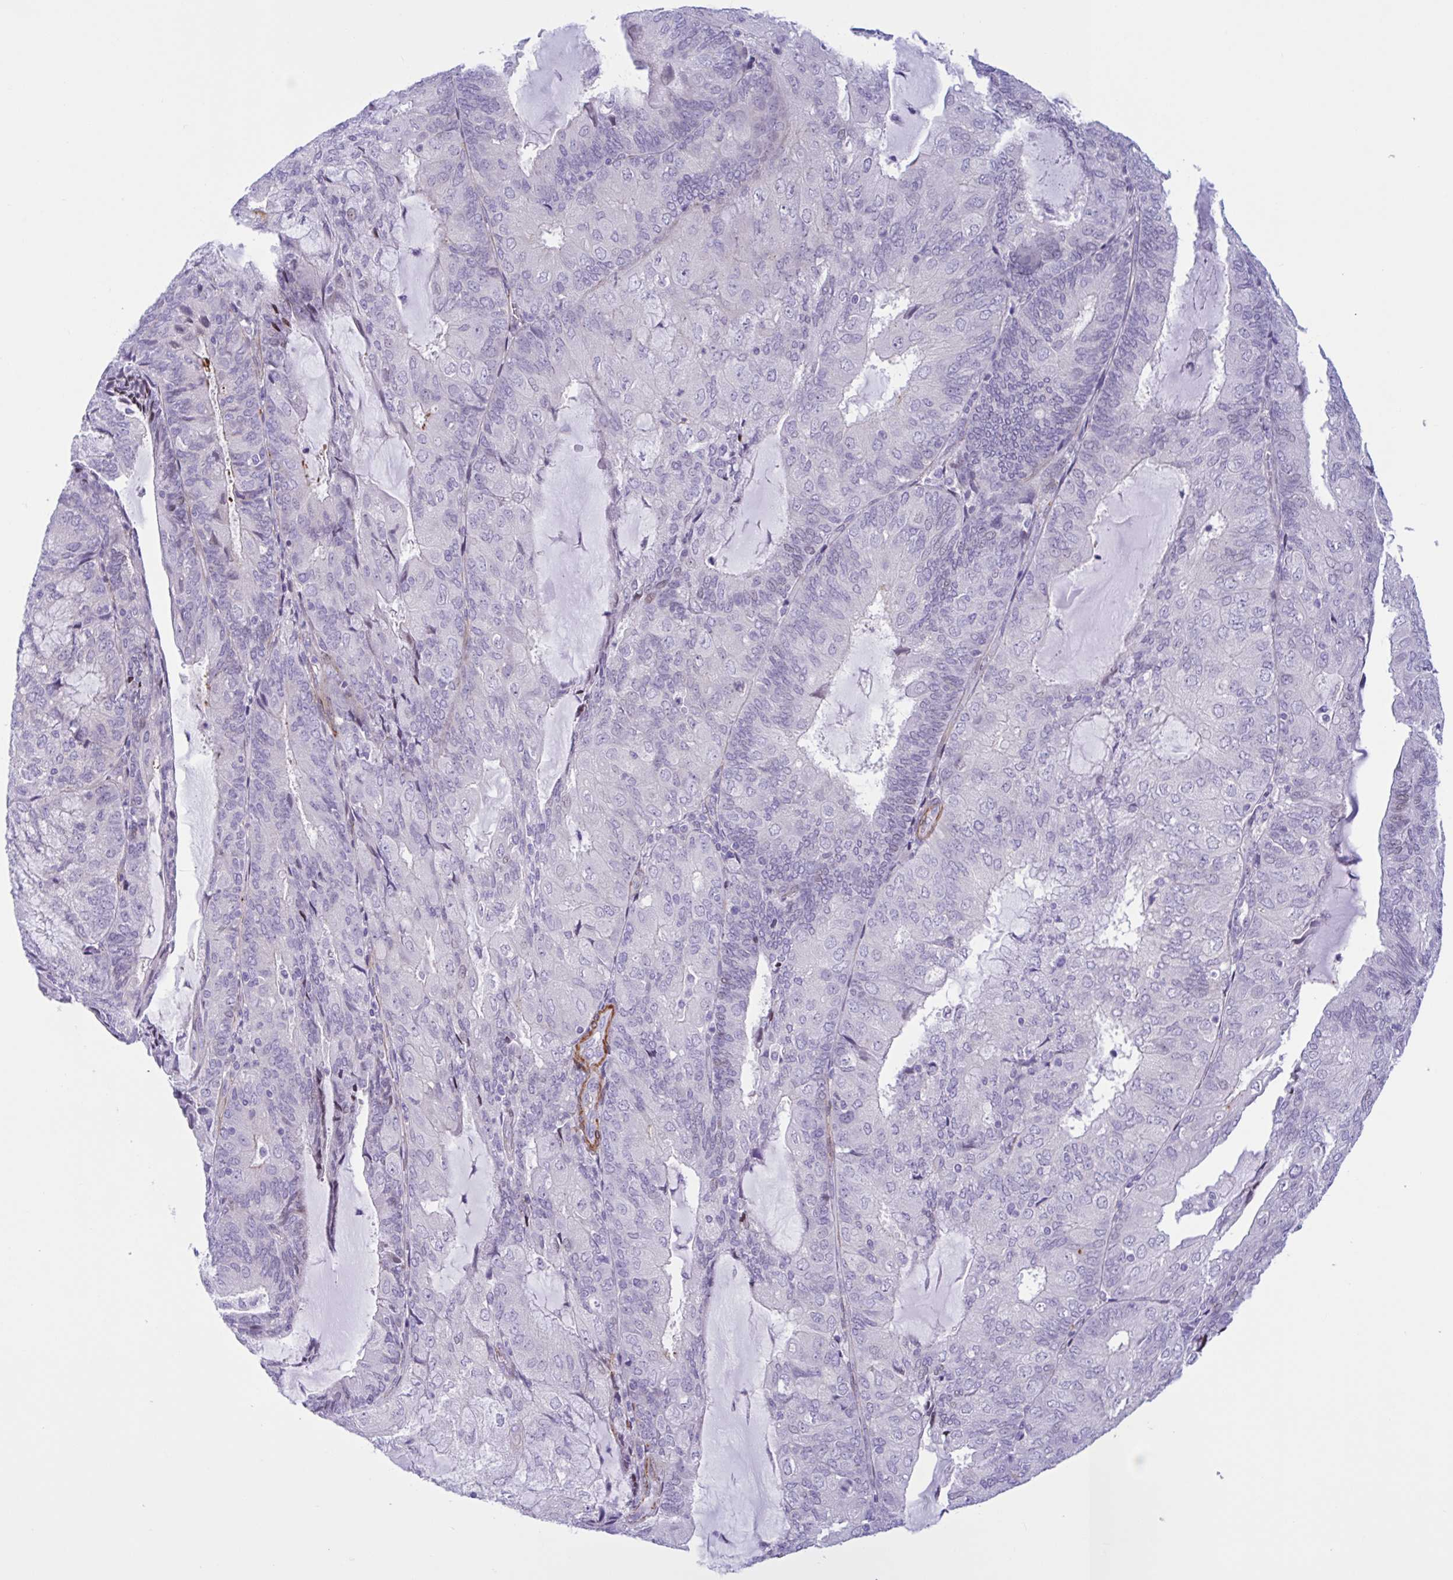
{"staining": {"intensity": "negative", "quantity": "none", "location": "none"}, "tissue": "endometrial cancer", "cell_type": "Tumor cells", "image_type": "cancer", "snomed": [{"axis": "morphology", "description": "Adenocarcinoma, NOS"}, {"axis": "topography", "description": "Endometrium"}], "caption": "High power microscopy micrograph of an immunohistochemistry photomicrograph of endometrial cancer (adenocarcinoma), revealing no significant positivity in tumor cells.", "gene": "AHCYL2", "patient": {"sex": "female", "age": 81}}